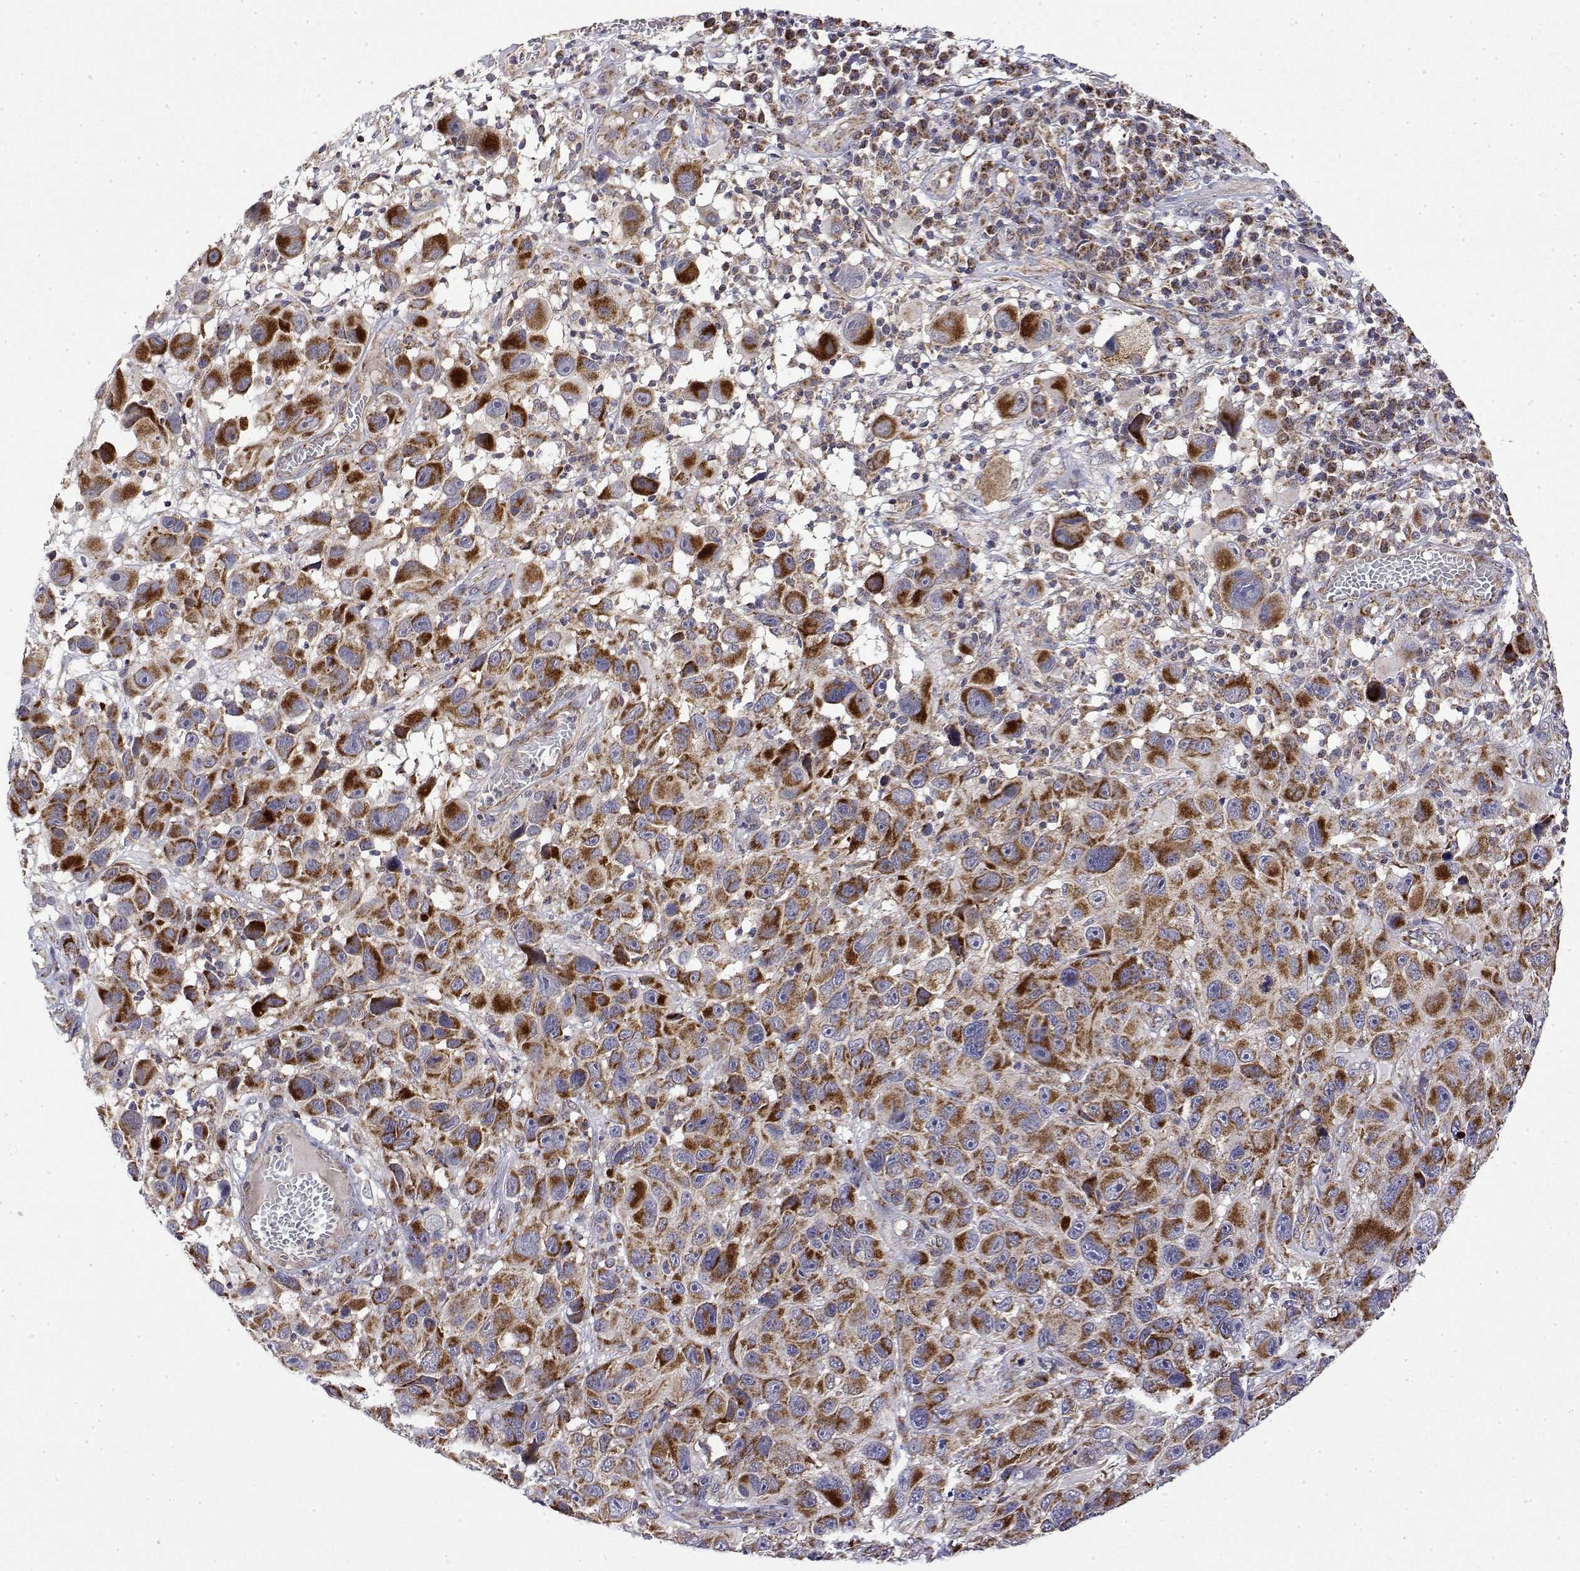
{"staining": {"intensity": "moderate", "quantity": ">75%", "location": "cytoplasmic/membranous"}, "tissue": "melanoma", "cell_type": "Tumor cells", "image_type": "cancer", "snomed": [{"axis": "morphology", "description": "Malignant melanoma, NOS"}, {"axis": "topography", "description": "Skin"}], "caption": "Protein staining by immunohistochemistry (IHC) displays moderate cytoplasmic/membranous staining in about >75% of tumor cells in malignant melanoma.", "gene": "GADD45GIP1", "patient": {"sex": "male", "age": 53}}